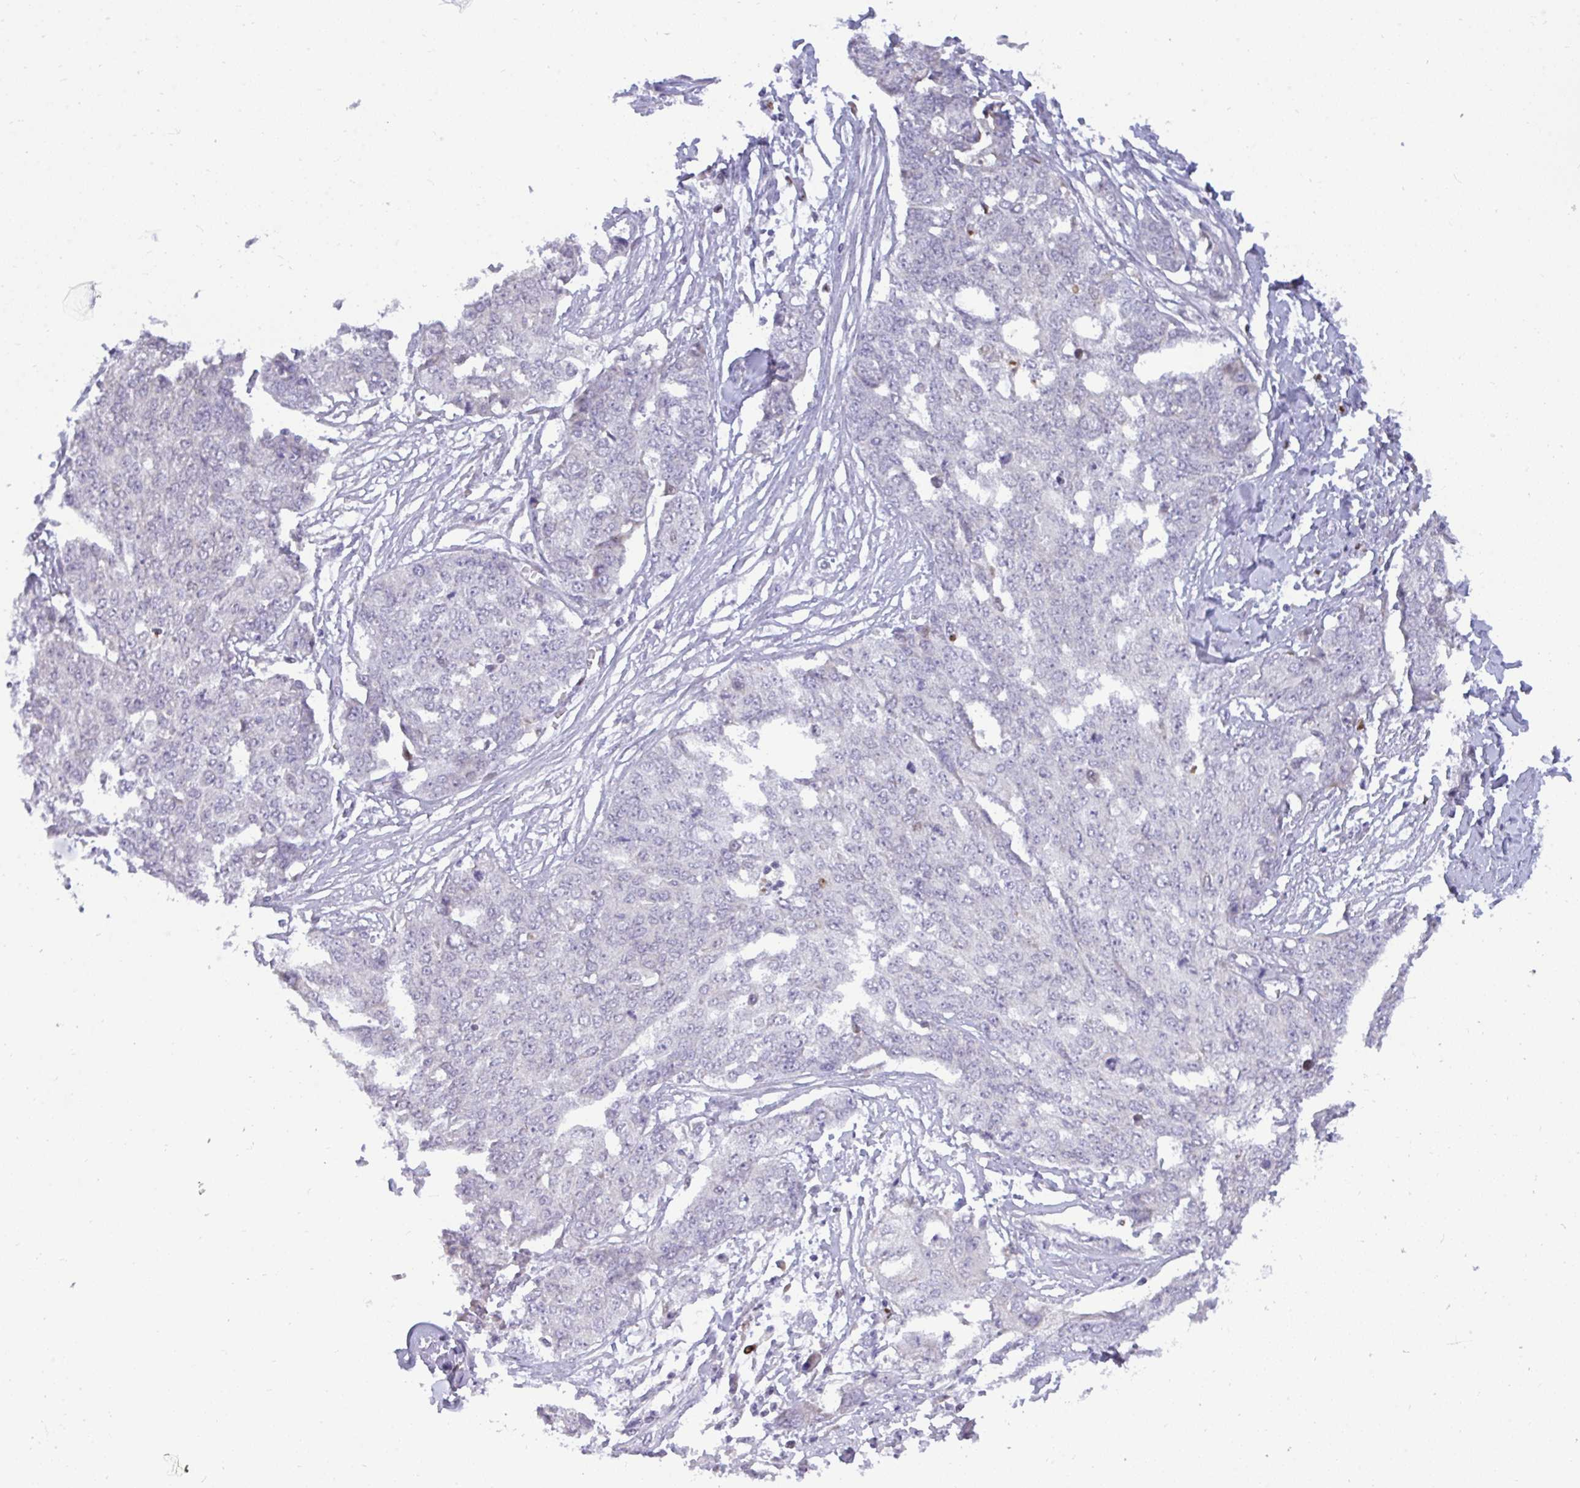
{"staining": {"intensity": "negative", "quantity": "none", "location": "none"}, "tissue": "ovarian cancer", "cell_type": "Tumor cells", "image_type": "cancer", "snomed": [{"axis": "morphology", "description": "Cystadenocarcinoma, serous, NOS"}, {"axis": "topography", "description": "Soft tissue"}, {"axis": "topography", "description": "Ovary"}], "caption": "A photomicrograph of human ovarian cancer is negative for staining in tumor cells.", "gene": "EPOP", "patient": {"sex": "female", "age": 57}}